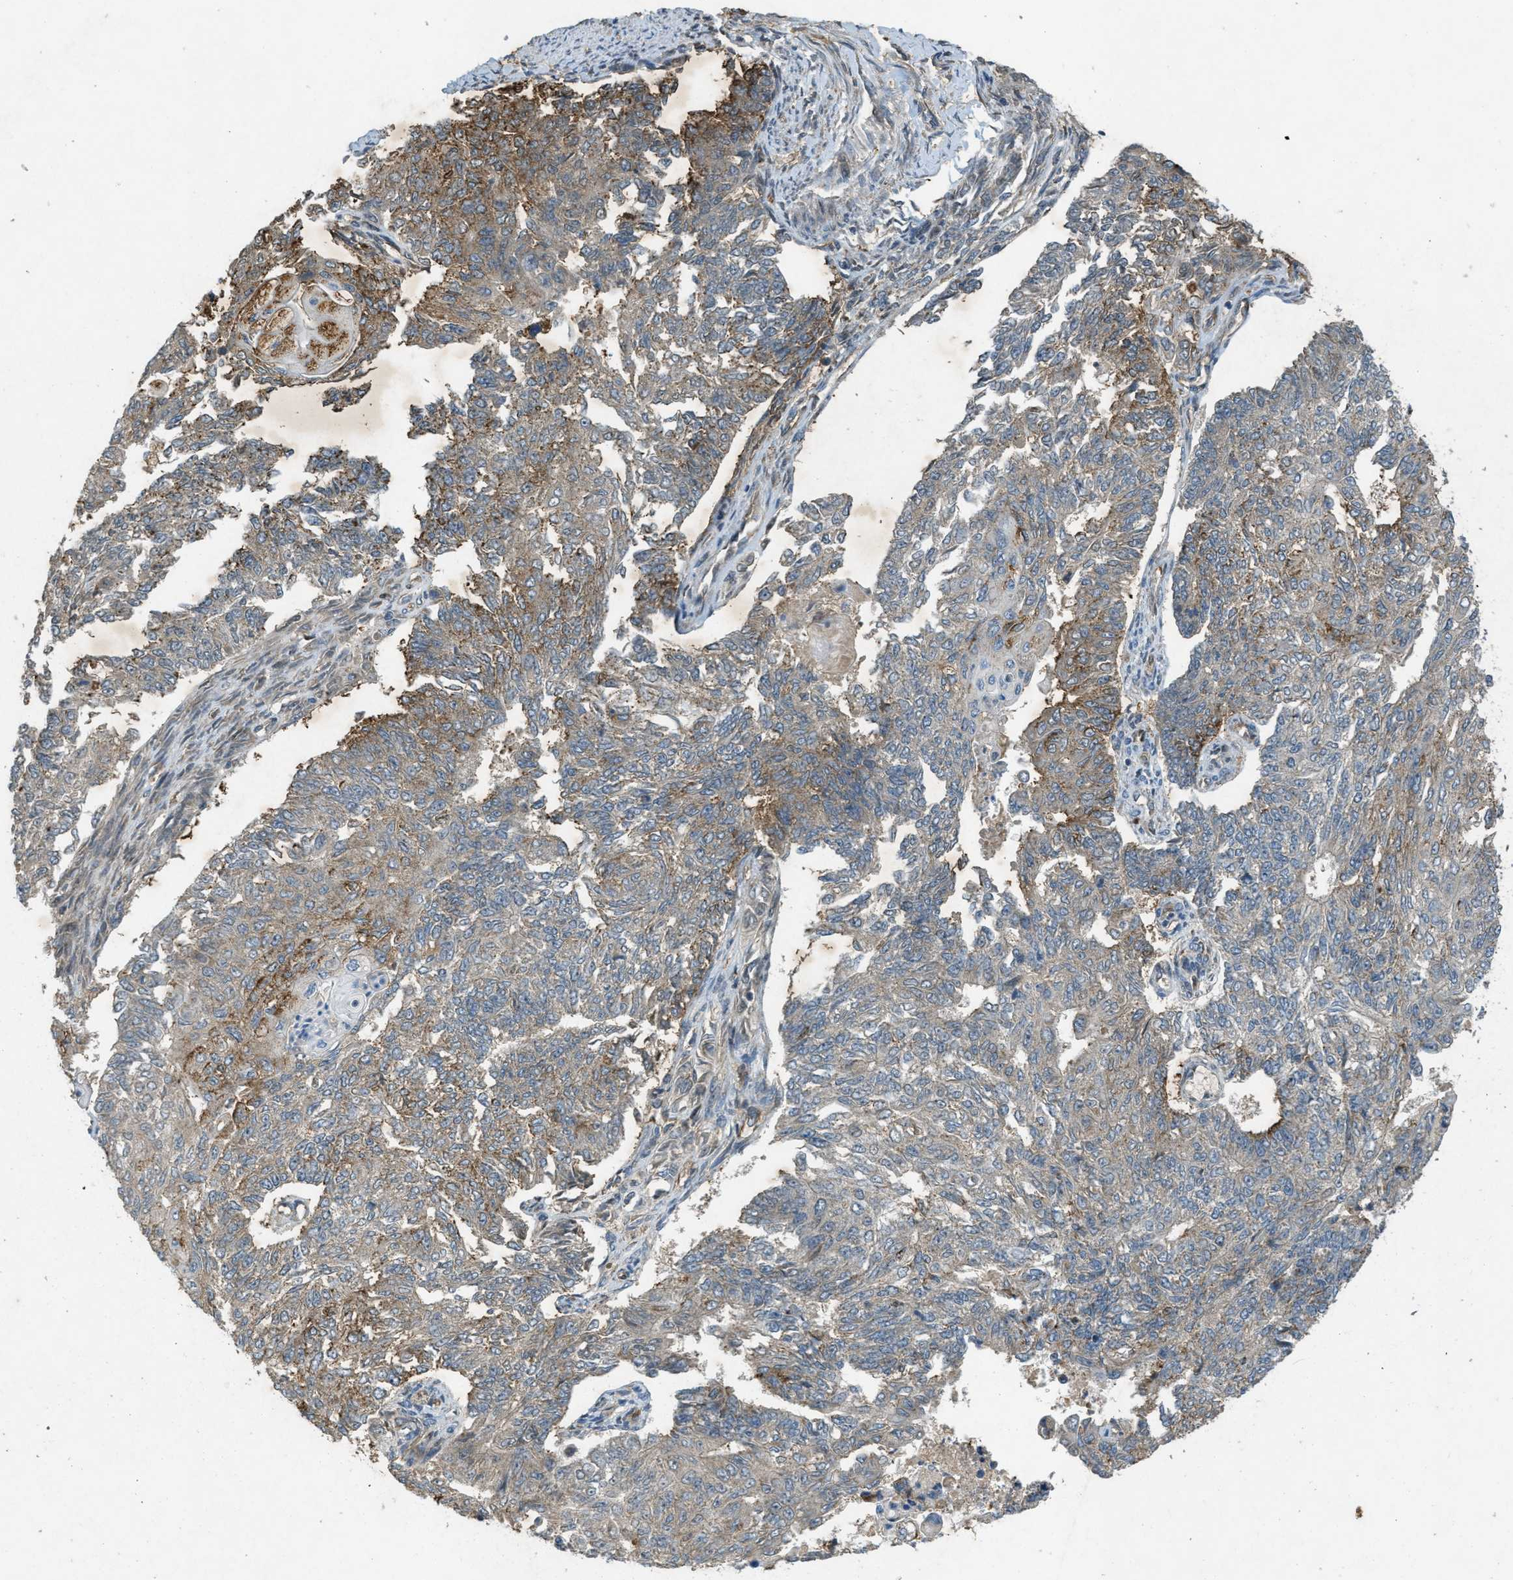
{"staining": {"intensity": "moderate", "quantity": ">75%", "location": "cytoplasmic/membranous"}, "tissue": "endometrial cancer", "cell_type": "Tumor cells", "image_type": "cancer", "snomed": [{"axis": "morphology", "description": "Adenocarcinoma, NOS"}, {"axis": "topography", "description": "Endometrium"}], "caption": "Adenocarcinoma (endometrial) tissue shows moderate cytoplasmic/membranous staining in about >75% of tumor cells (IHC, brightfield microscopy, high magnification).", "gene": "PPP1R15A", "patient": {"sex": "female", "age": 32}}